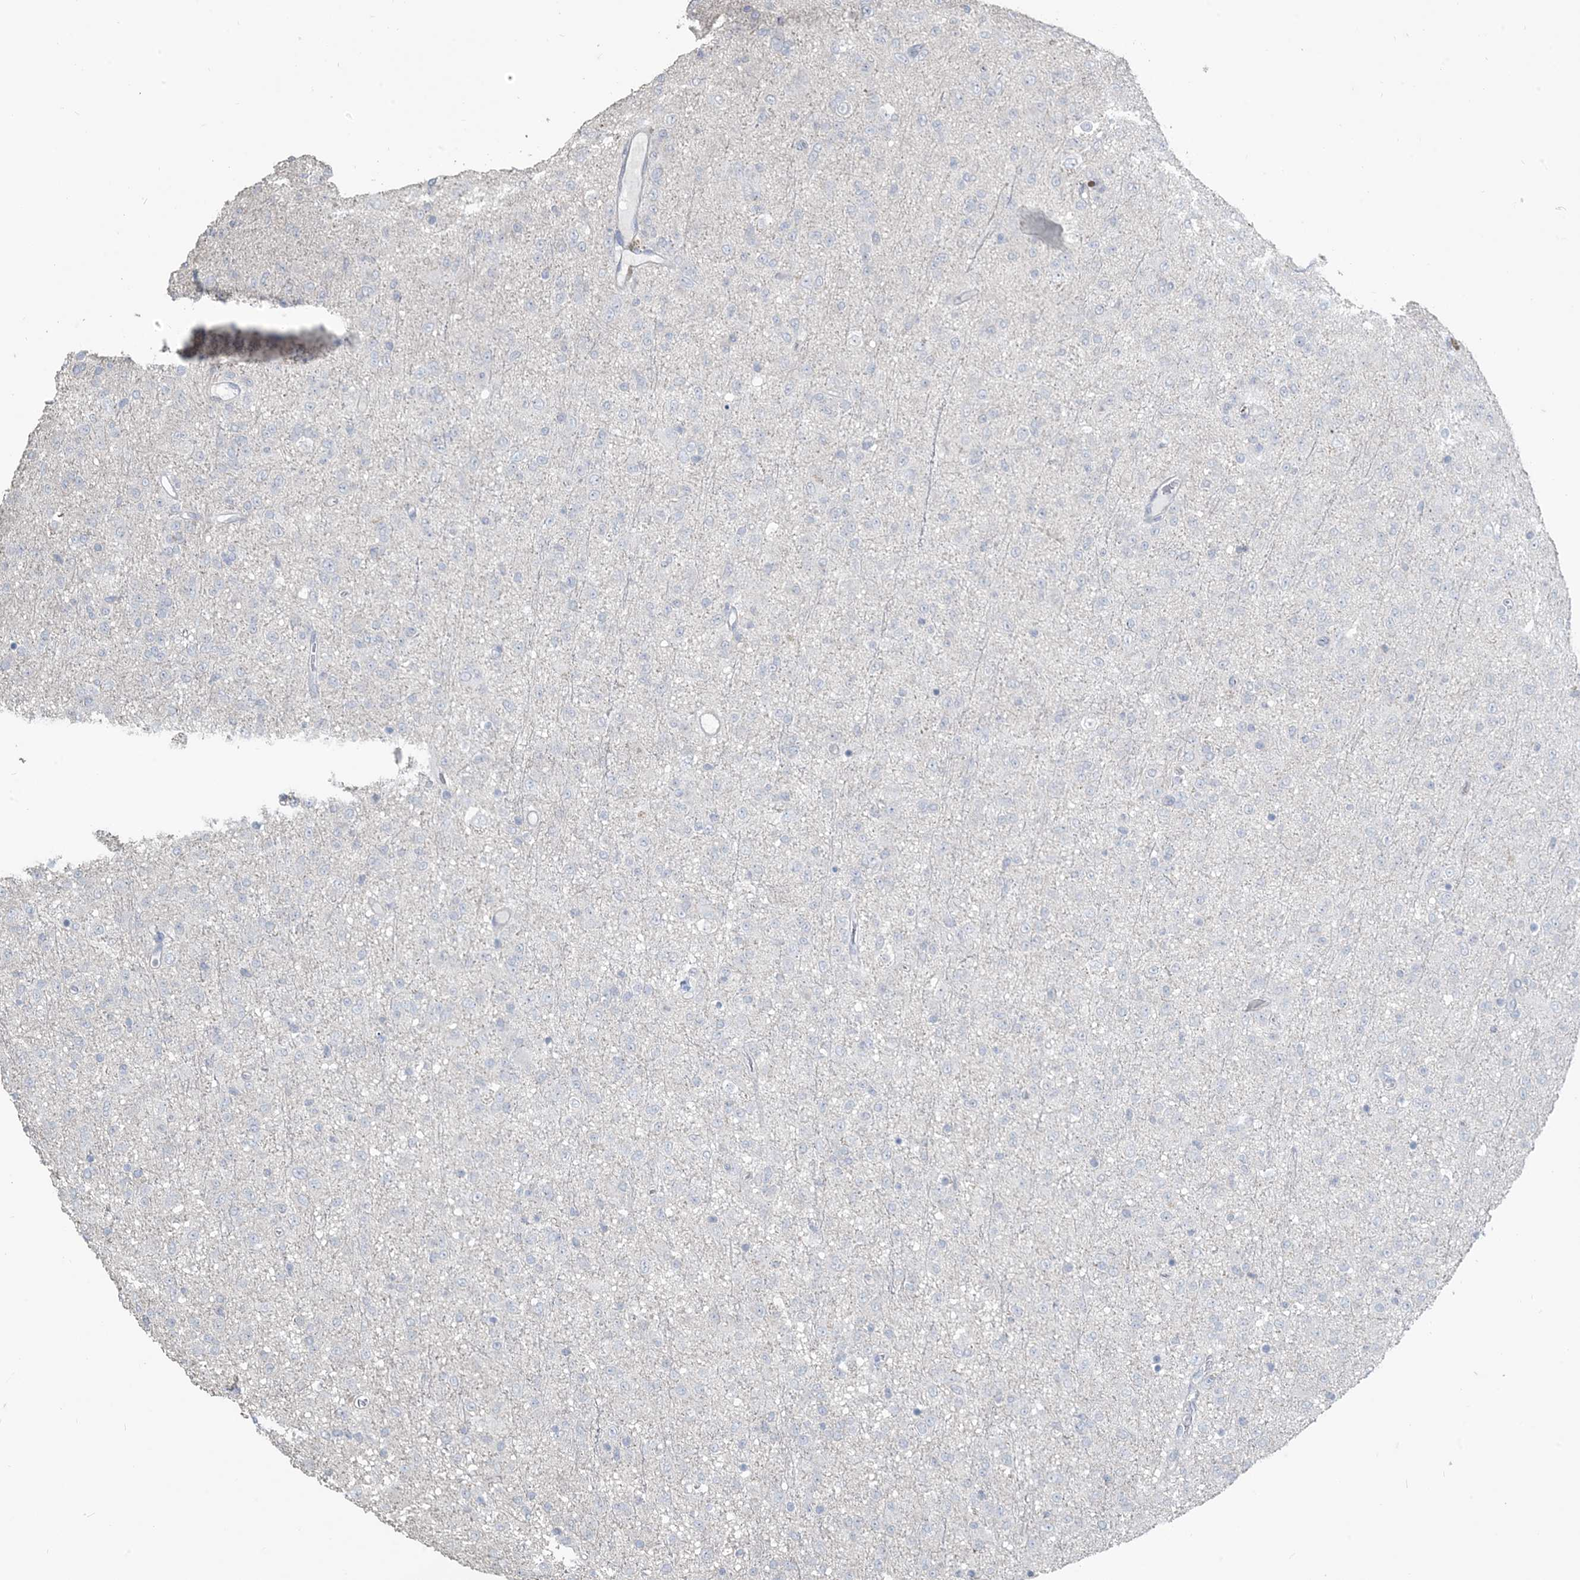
{"staining": {"intensity": "negative", "quantity": "none", "location": "none"}, "tissue": "glioma", "cell_type": "Tumor cells", "image_type": "cancer", "snomed": [{"axis": "morphology", "description": "Glioma, malignant, Low grade"}, {"axis": "topography", "description": "Brain"}], "caption": "The IHC photomicrograph has no significant positivity in tumor cells of low-grade glioma (malignant) tissue. (DAB (3,3'-diaminobenzidine) immunohistochemistry (IHC) with hematoxylin counter stain).", "gene": "NPHS2", "patient": {"sex": "male", "age": 65}}